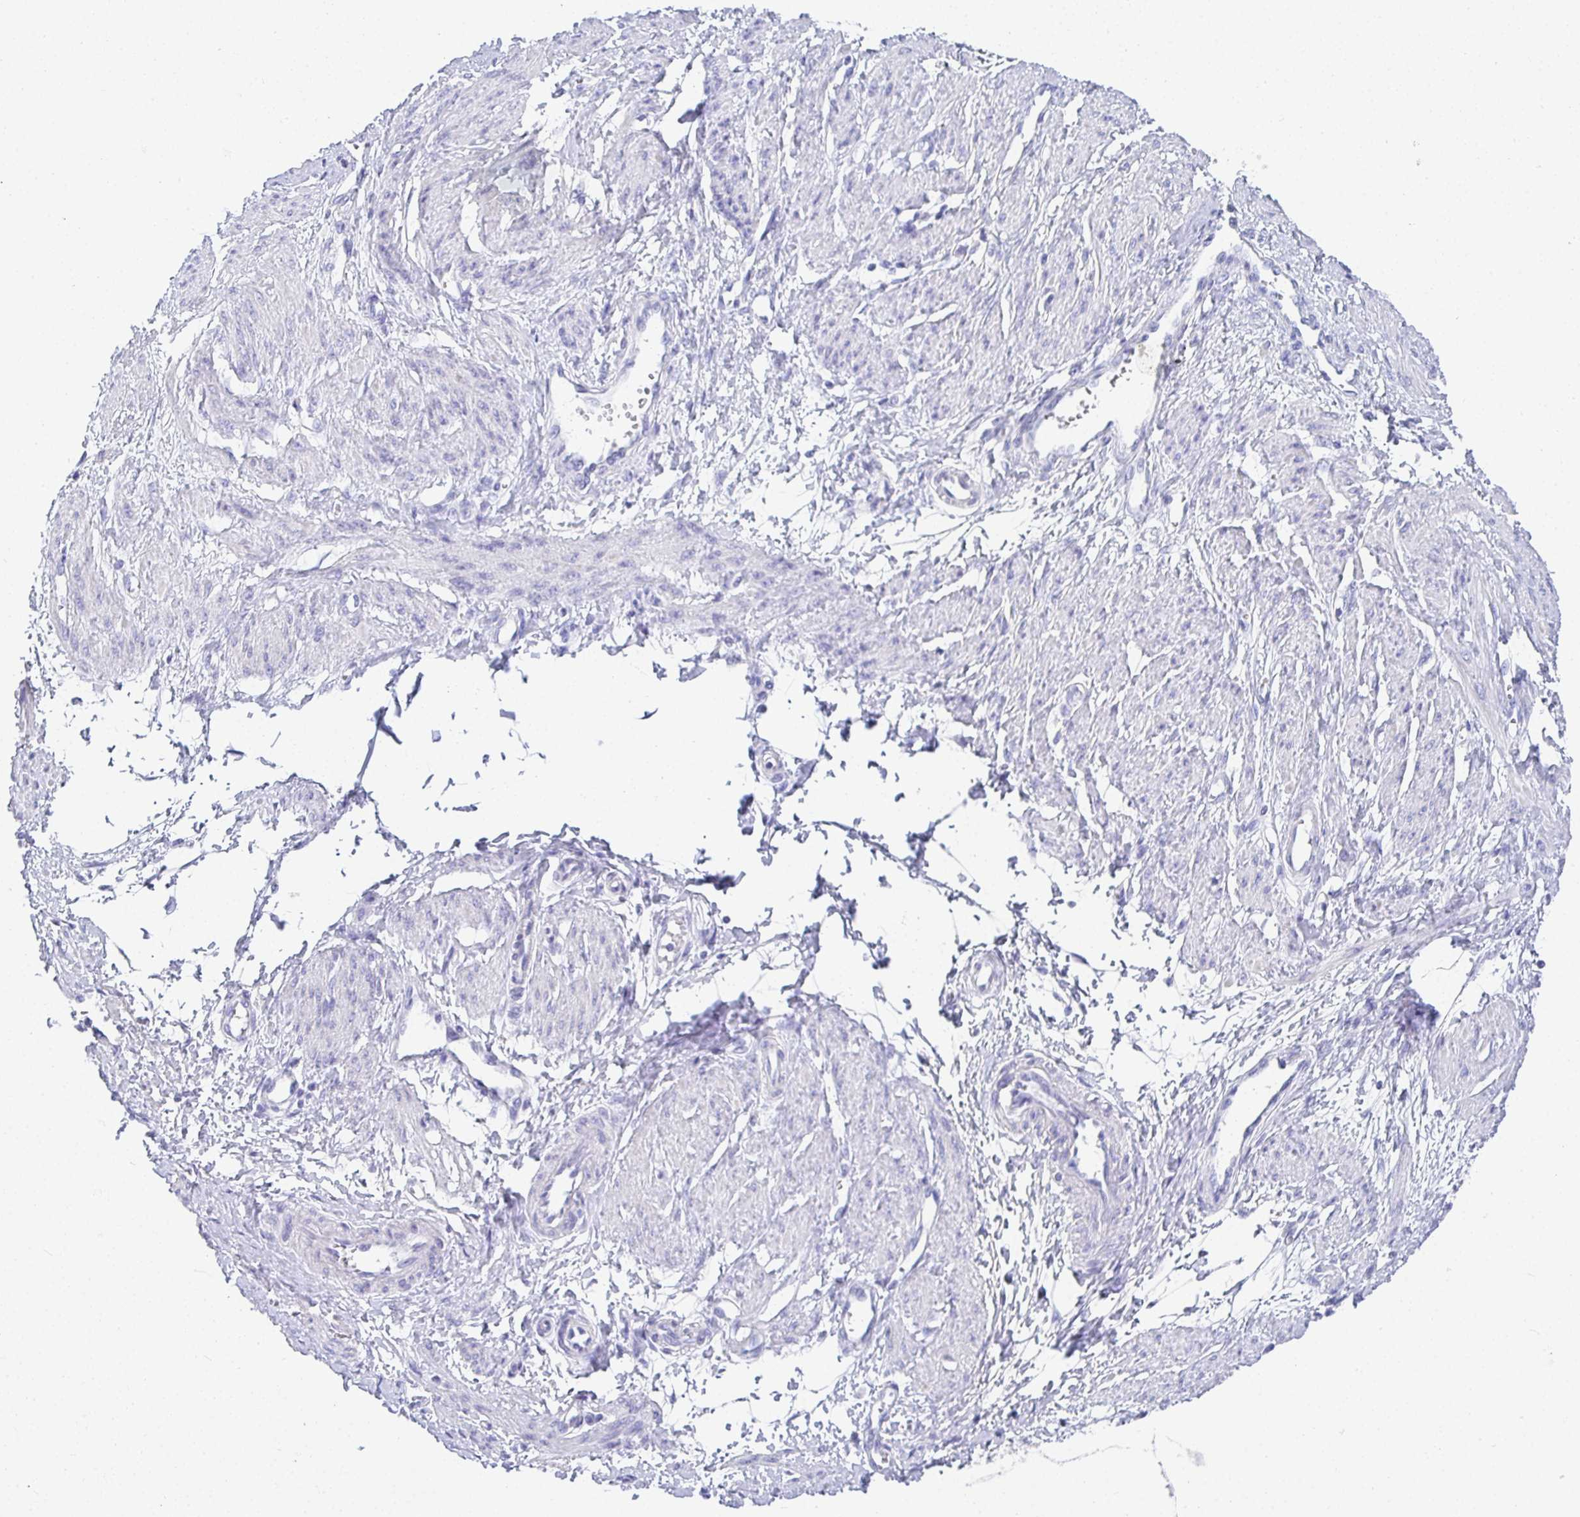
{"staining": {"intensity": "negative", "quantity": "none", "location": "none"}, "tissue": "smooth muscle", "cell_type": "Smooth muscle cells", "image_type": "normal", "snomed": [{"axis": "morphology", "description": "Normal tissue, NOS"}, {"axis": "topography", "description": "Smooth muscle"}, {"axis": "topography", "description": "Uterus"}], "caption": "This is an immunohistochemistry histopathology image of unremarkable smooth muscle. There is no positivity in smooth muscle cells.", "gene": "TMEM241", "patient": {"sex": "female", "age": 39}}